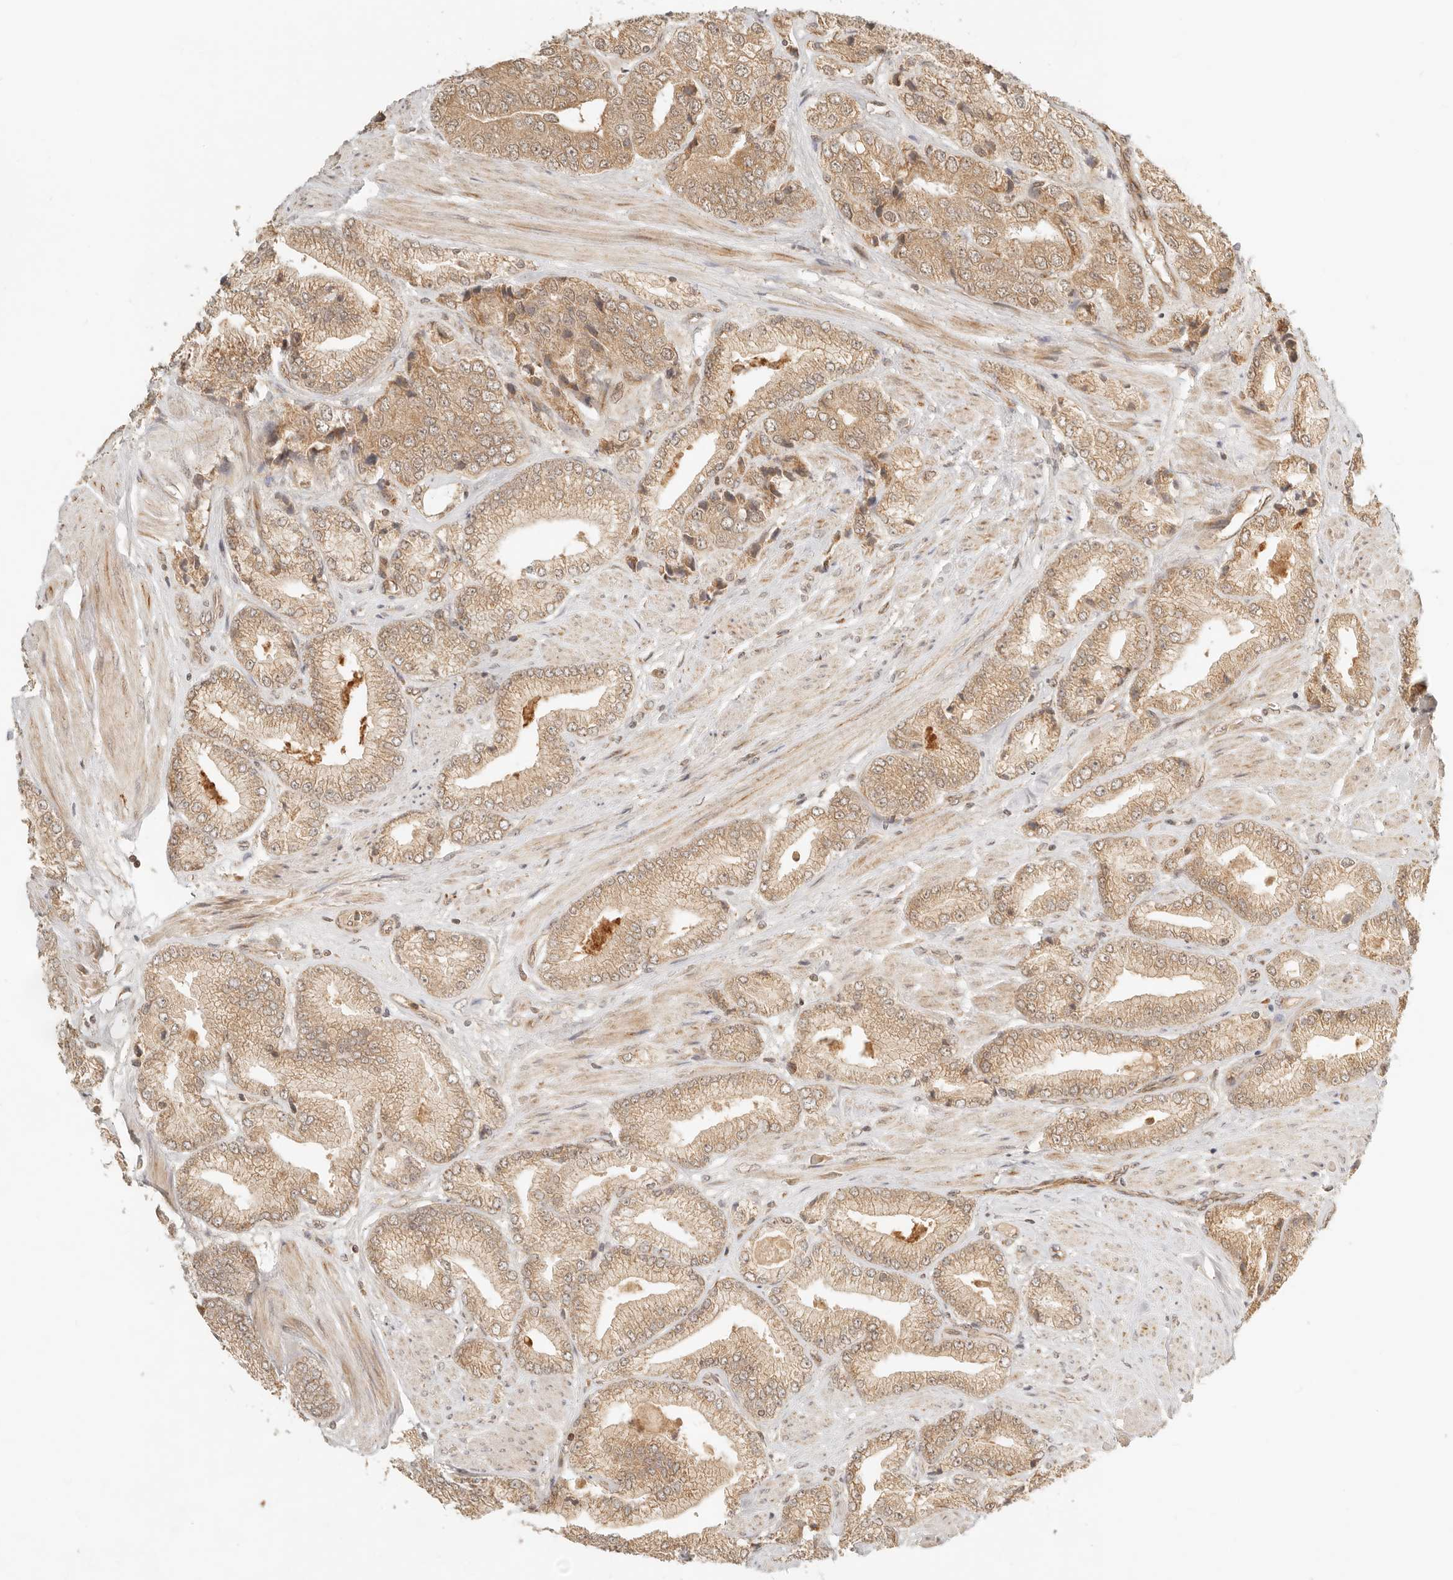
{"staining": {"intensity": "weak", "quantity": ">75%", "location": "cytoplasmic/membranous"}, "tissue": "prostate cancer", "cell_type": "Tumor cells", "image_type": "cancer", "snomed": [{"axis": "morphology", "description": "Adenocarcinoma, High grade"}, {"axis": "topography", "description": "Prostate"}], "caption": "Human adenocarcinoma (high-grade) (prostate) stained for a protein (brown) reveals weak cytoplasmic/membranous positive staining in about >75% of tumor cells.", "gene": "BAALC", "patient": {"sex": "male", "age": 50}}